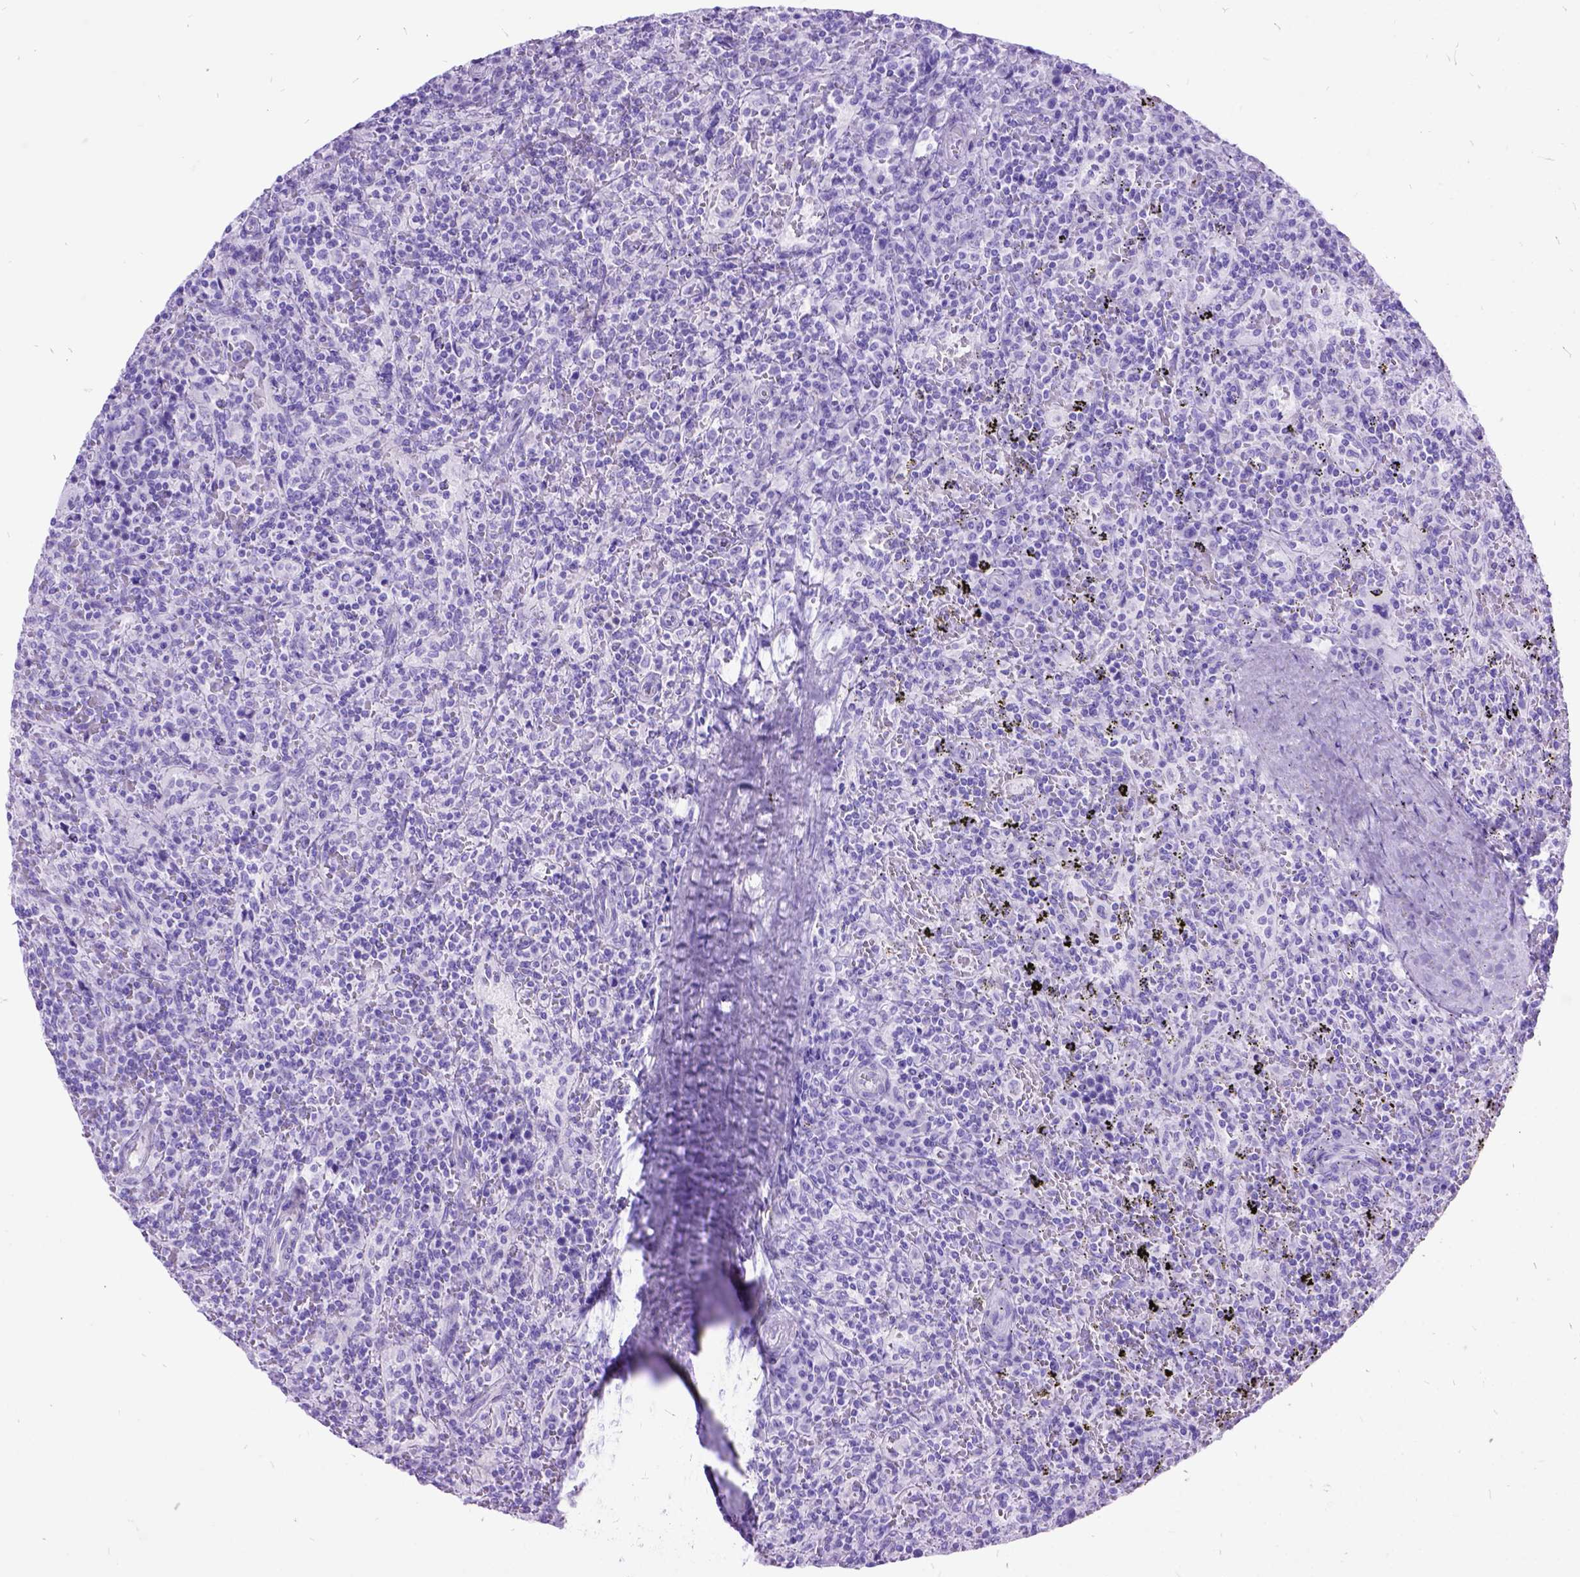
{"staining": {"intensity": "negative", "quantity": "none", "location": "none"}, "tissue": "lymphoma", "cell_type": "Tumor cells", "image_type": "cancer", "snomed": [{"axis": "morphology", "description": "Malignant lymphoma, non-Hodgkin's type, Low grade"}, {"axis": "topography", "description": "Spleen"}], "caption": "An immunohistochemistry (IHC) image of lymphoma is shown. There is no staining in tumor cells of lymphoma.", "gene": "DNAH2", "patient": {"sex": "male", "age": 62}}